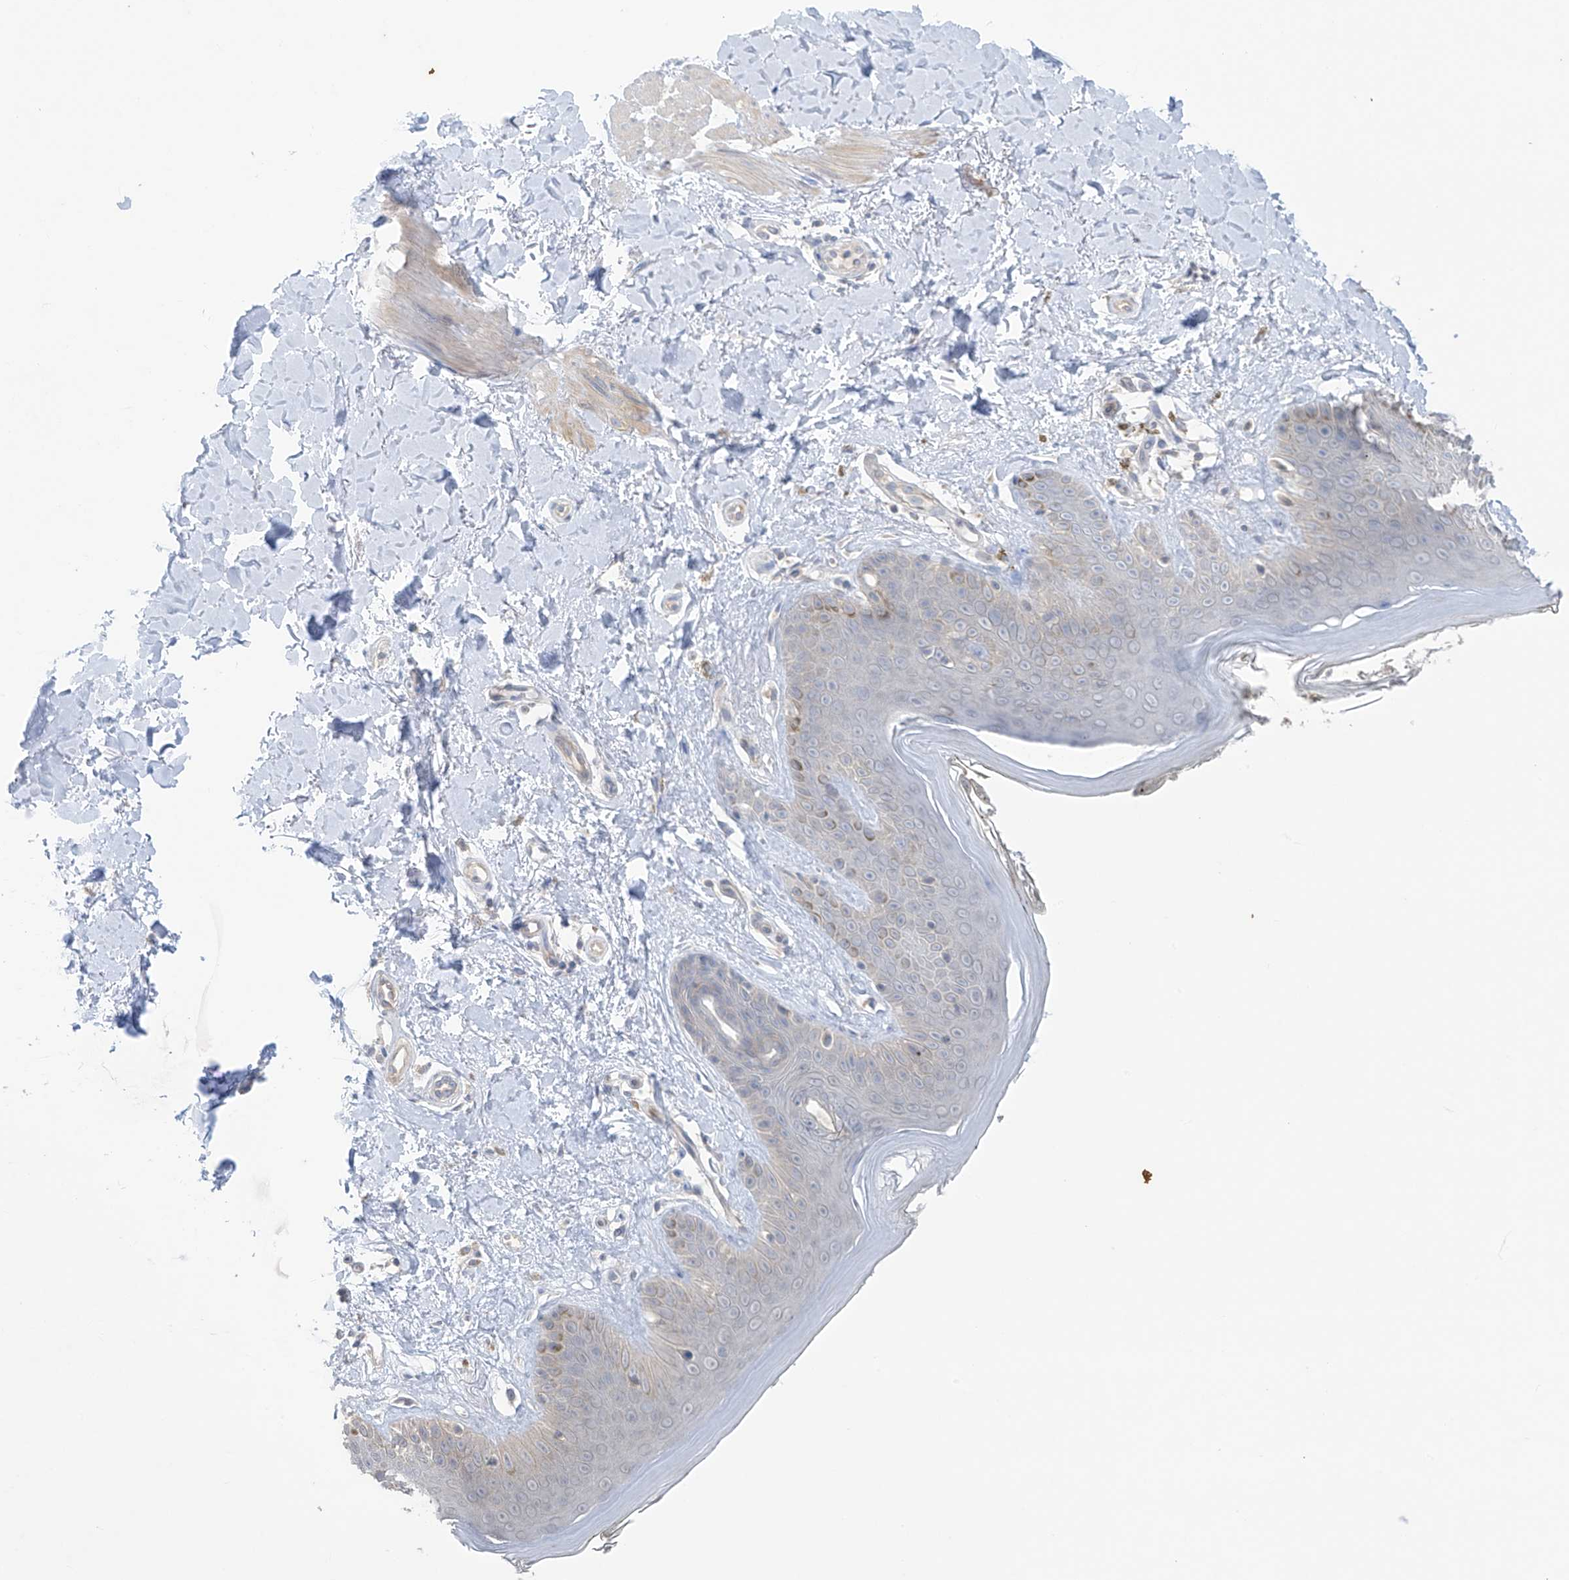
{"staining": {"intensity": "negative", "quantity": "none", "location": "none"}, "tissue": "skin", "cell_type": "Fibroblasts", "image_type": "normal", "snomed": [{"axis": "morphology", "description": "Normal tissue, NOS"}, {"axis": "topography", "description": "Skin"}], "caption": "IHC micrograph of benign skin stained for a protein (brown), which shows no expression in fibroblasts. (DAB (3,3'-diaminobenzidine) IHC with hematoxylin counter stain).", "gene": "TRMU", "patient": {"sex": "female", "age": 64}}